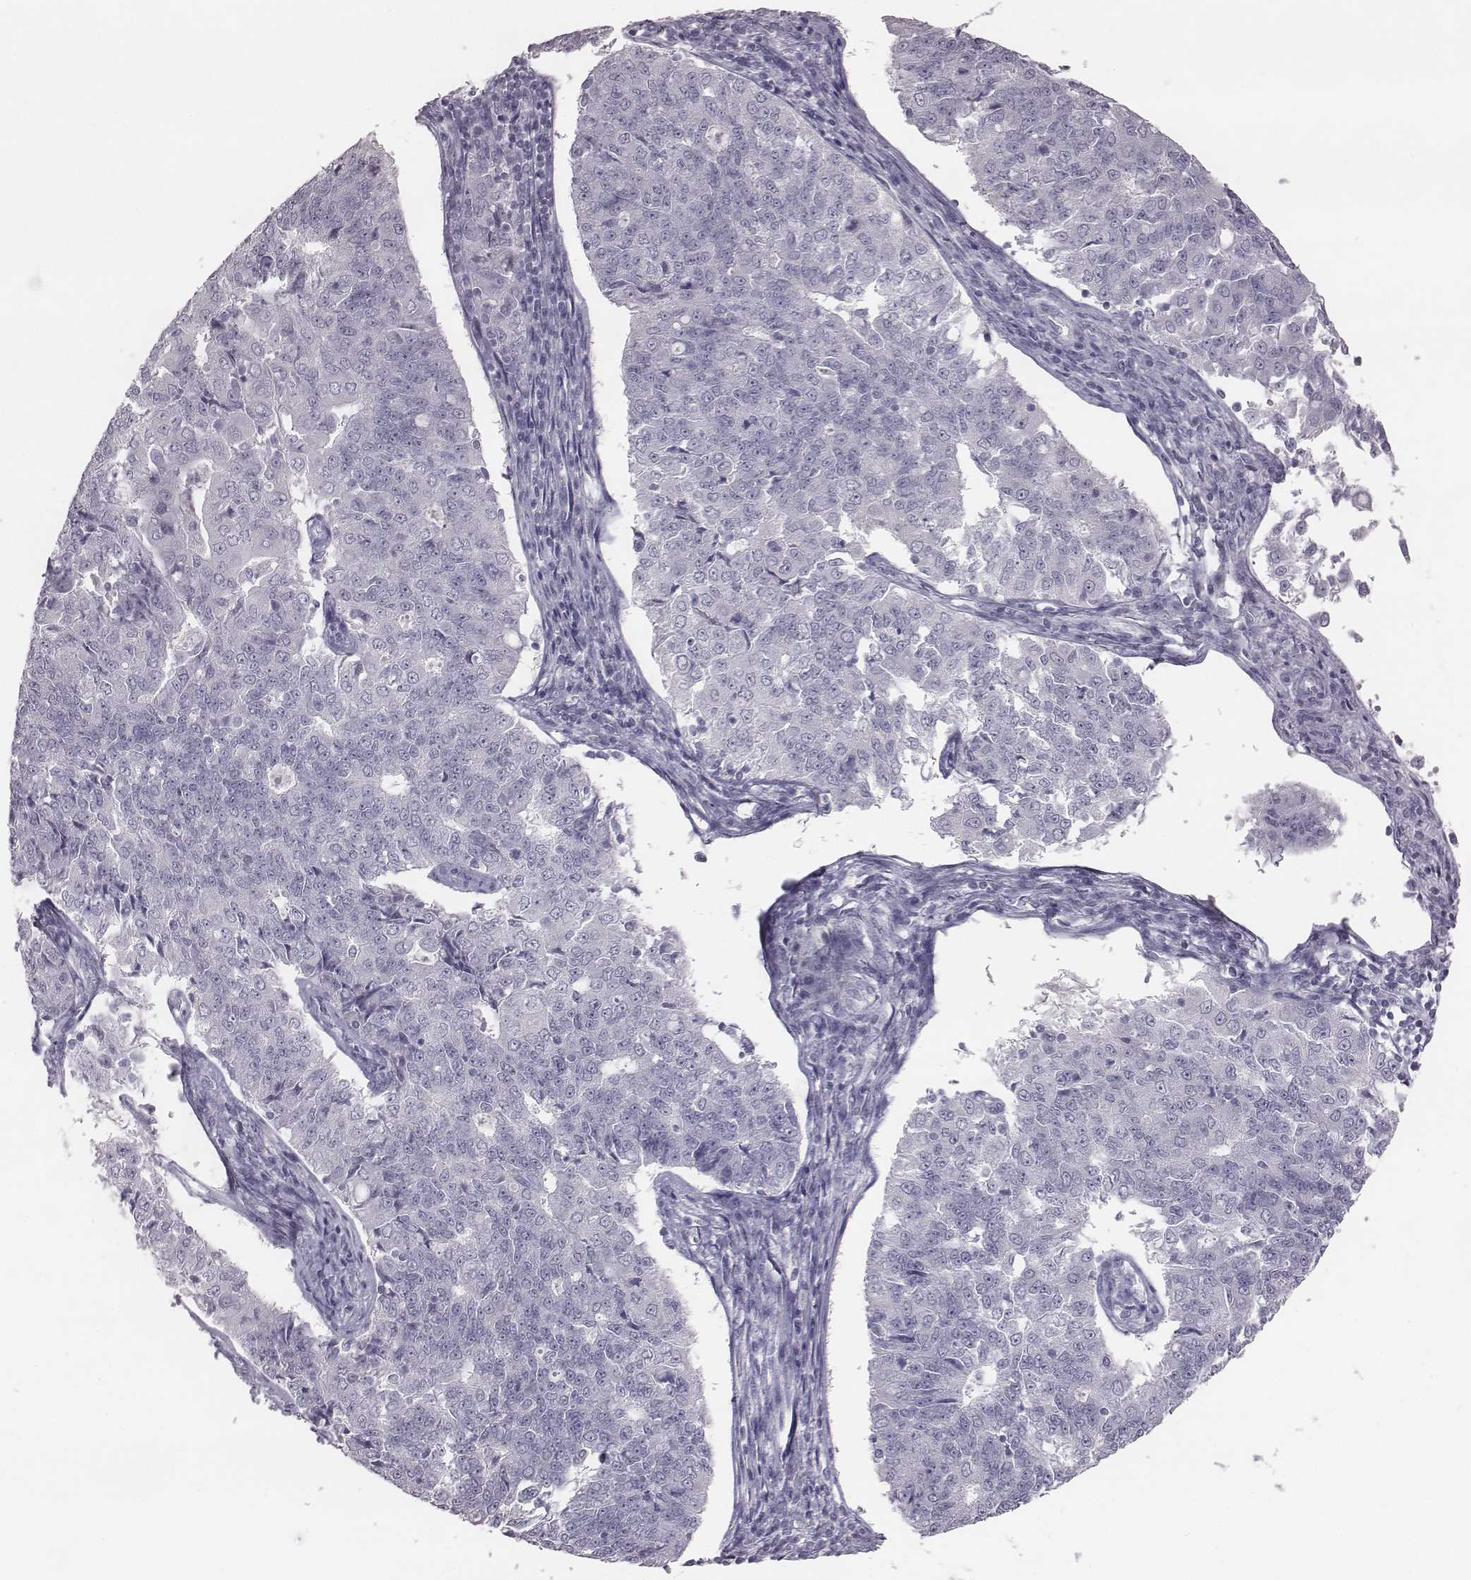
{"staining": {"intensity": "negative", "quantity": "none", "location": "none"}, "tissue": "endometrial cancer", "cell_type": "Tumor cells", "image_type": "cancer", "snomed": [{"axis": "morphology", "description": "Adenocarcinoma, NOS"}, {"axis": "topography", "description": "Endometrium"}], "caption": "Immunohistochemistry image of neoplastic tissue: human adenocarcinoma (endometrial) stained with DAB exhibits no significant protein expression in tumor cells.", "gene": "C6orf58", "patient": {"sex": "female", "age": 43}}